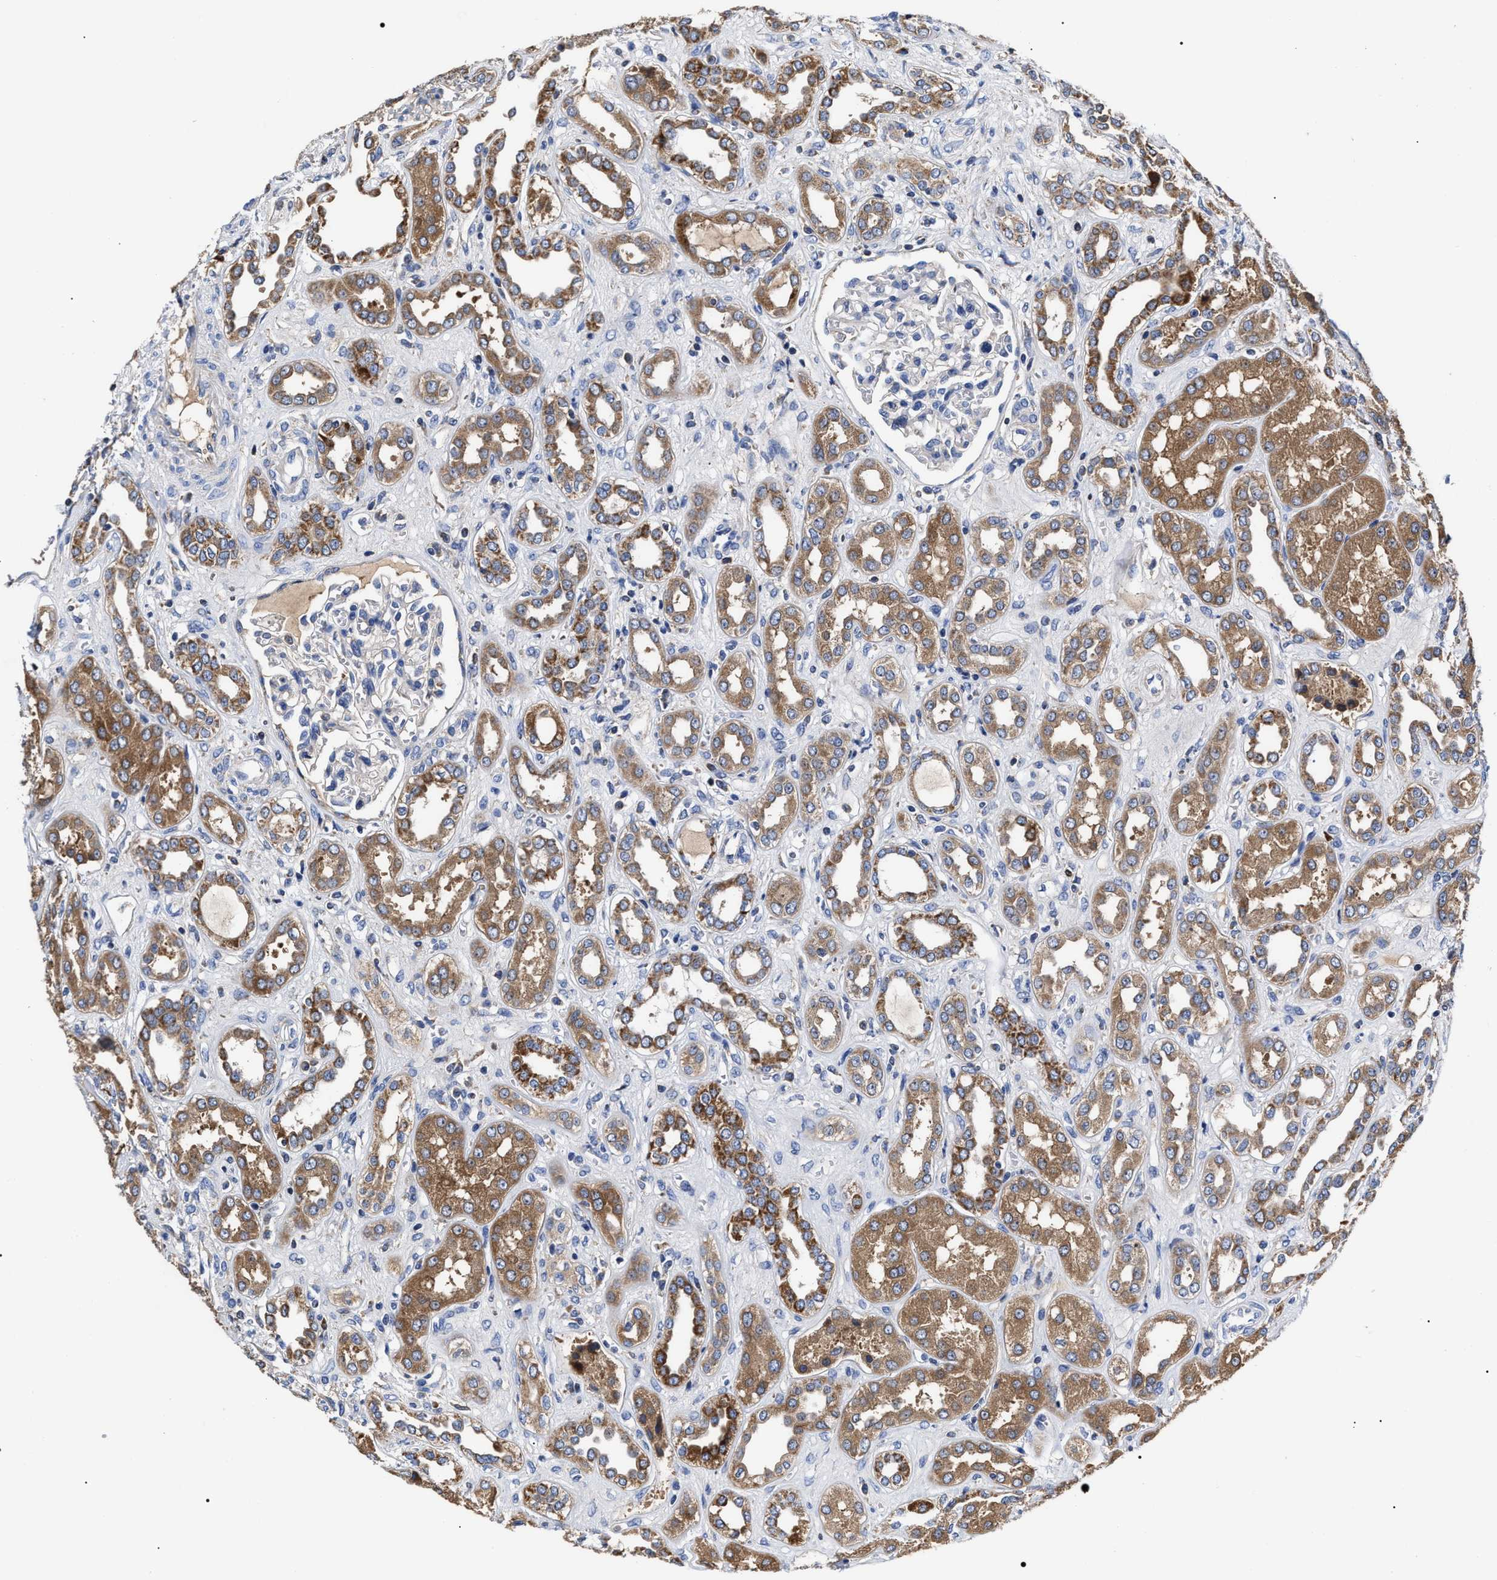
{"staining": {"intensity": "negative", "quantity": "none", "location": "none"}, "tissue": "kidney", "cell_type": "Cells in glomeruli", "image_type": "normal", "snomed": [{"axis": "morphology", "description": "Normal tissue, NOS"}, {"axis": "topography", "description": "Kidney"}], "caption": "Immunohistochemical staining of unremarkable human kidney exhibits no significant staining in cells in glomeruli. (DAB IHC with hematoxylin counter stain).", "gene": "MACC1", "patient": {"sex": "male", "age": 59}}